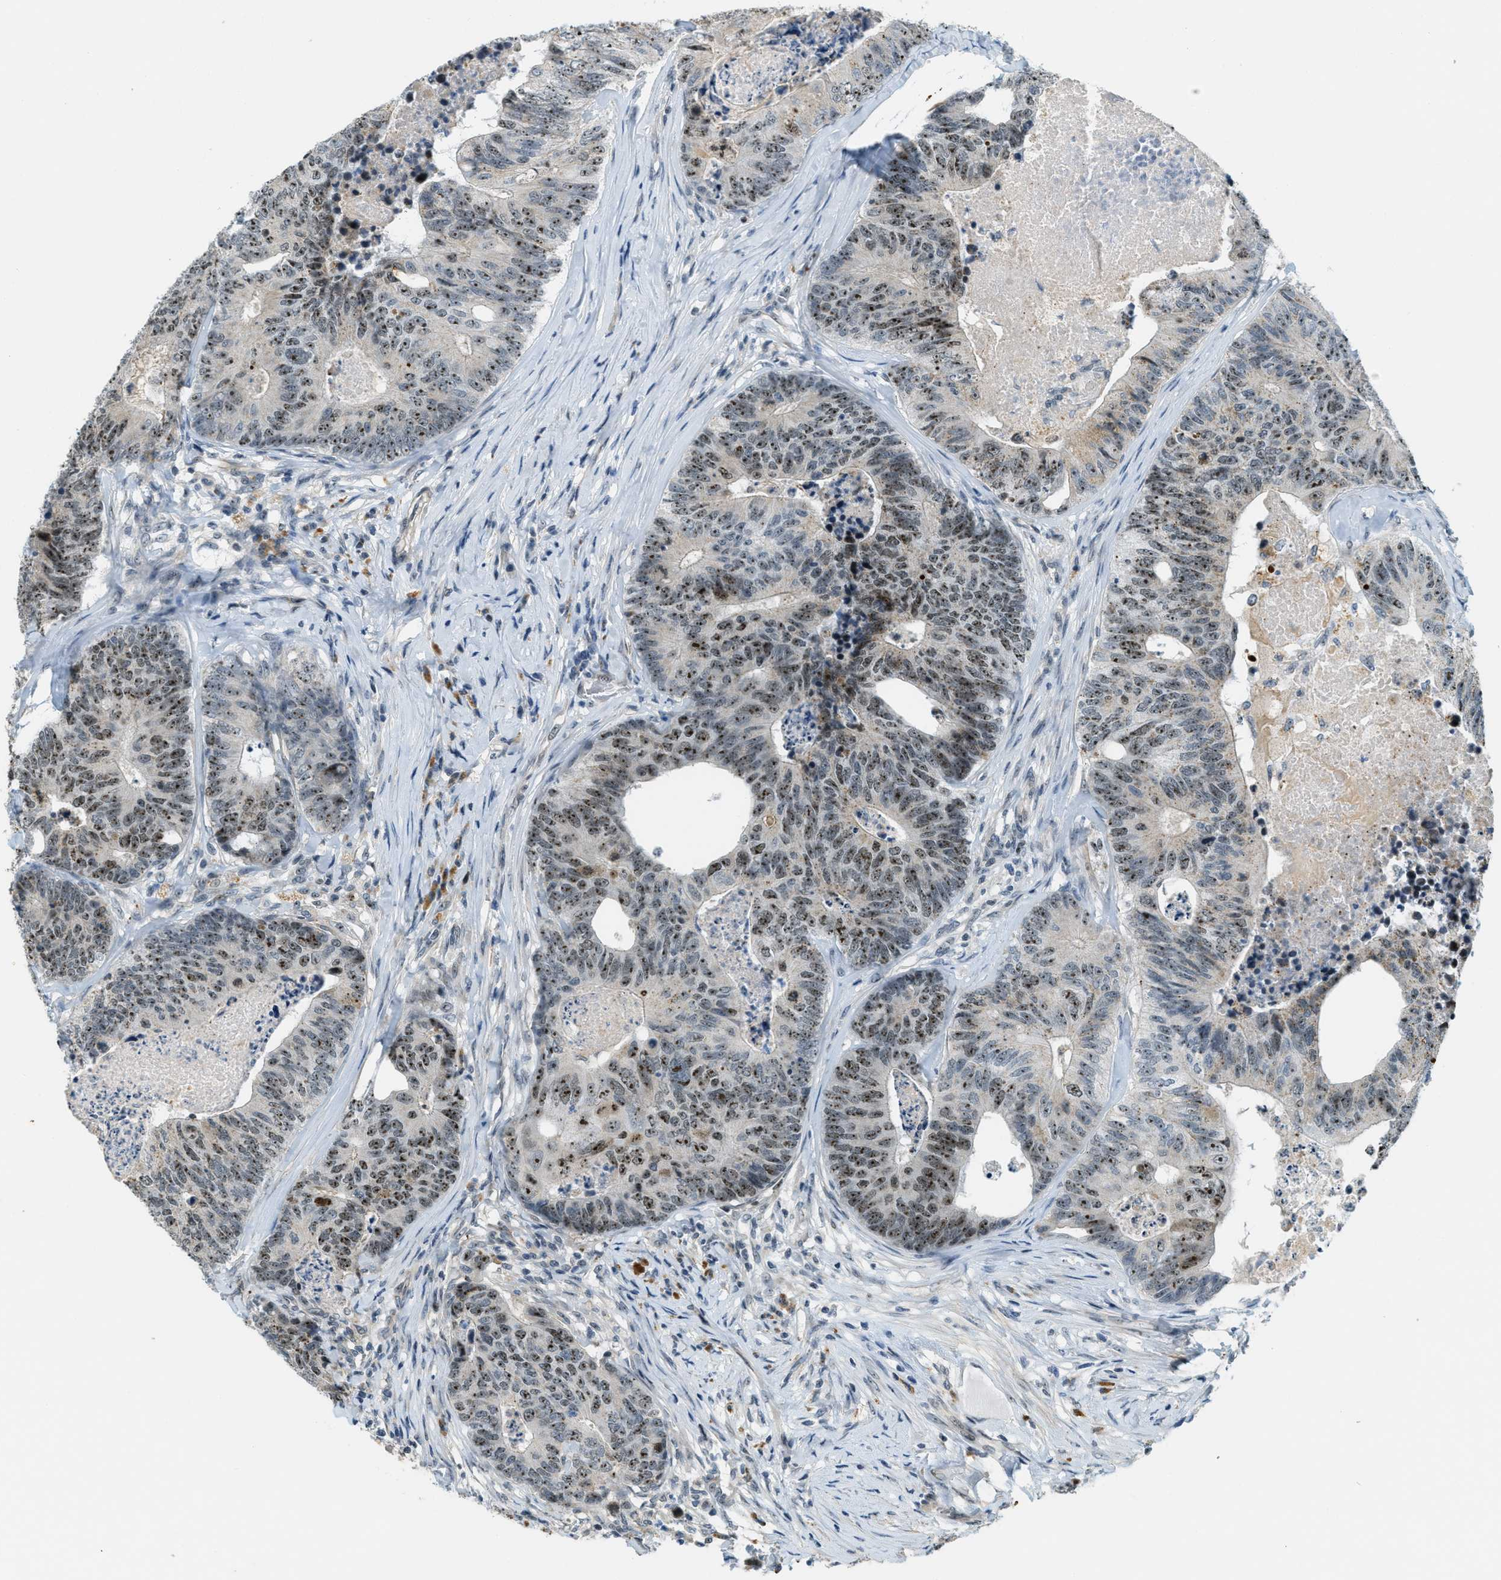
{"staining": {"intensity": "moderate", "quantity": ">75%", "location": "nuclear"}, "tissue": "colorectal cancer", "cell_type": "Tumor cells", "image_type": "cancer", "snomed": [{"axis": "morphology", "description": "Adenocarcinoma, NOS"}, {"axis": "topography", "description": "Colon"}], "caption": "Immunohistochemical staining of human colorectal cancer demonstrates medium levels of moderate nuclear positivity in about >75% of tumor cells. (DAB IHC, brown staining for protein, blue staining for nuclei).", "gene": "DDX47", "patient": {"sex": "female", "age": 67}}